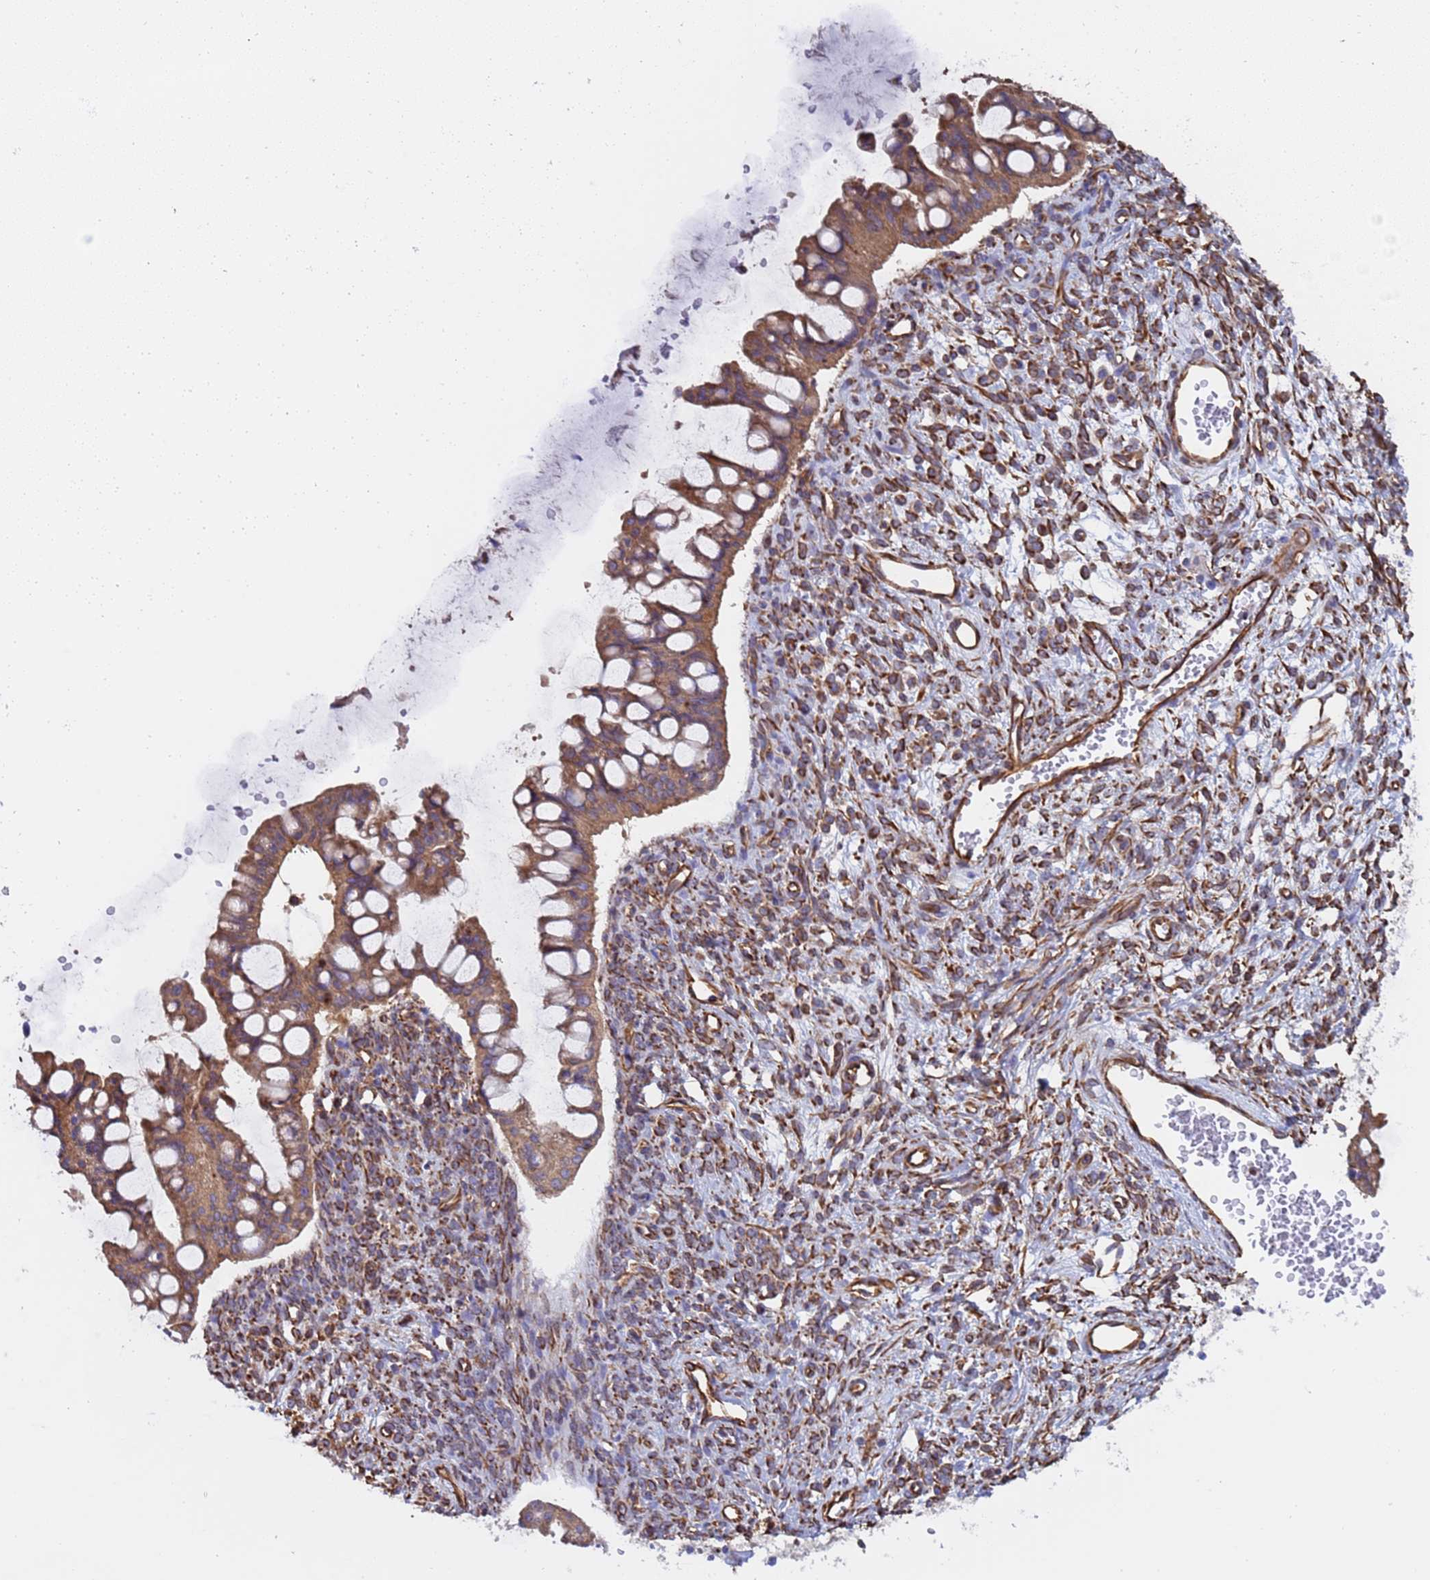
{"staining": {"intensity": "moderate", "quantity": ">75%", "location": "cytoplasmic/membranous"}, "tissue": "ovarian cancer", "cell_type": "Tumor cells", "image_type": "cancer", "snomed": [{"axis": "morphology", "description": "Cystadenocarcinoma, mucinous, NOS"}, {"axis": "topography", "description": "Ovary"}], "caption": "Ovarian cancer (mucinous cystadenocarcinoma) stained with a brown dye shows moderate cytoplasmic/membranous positive staining in approximately >75% of tumor cells.", "gene": "NUDT12", "patient": {"sex": "female", "age": 73}}